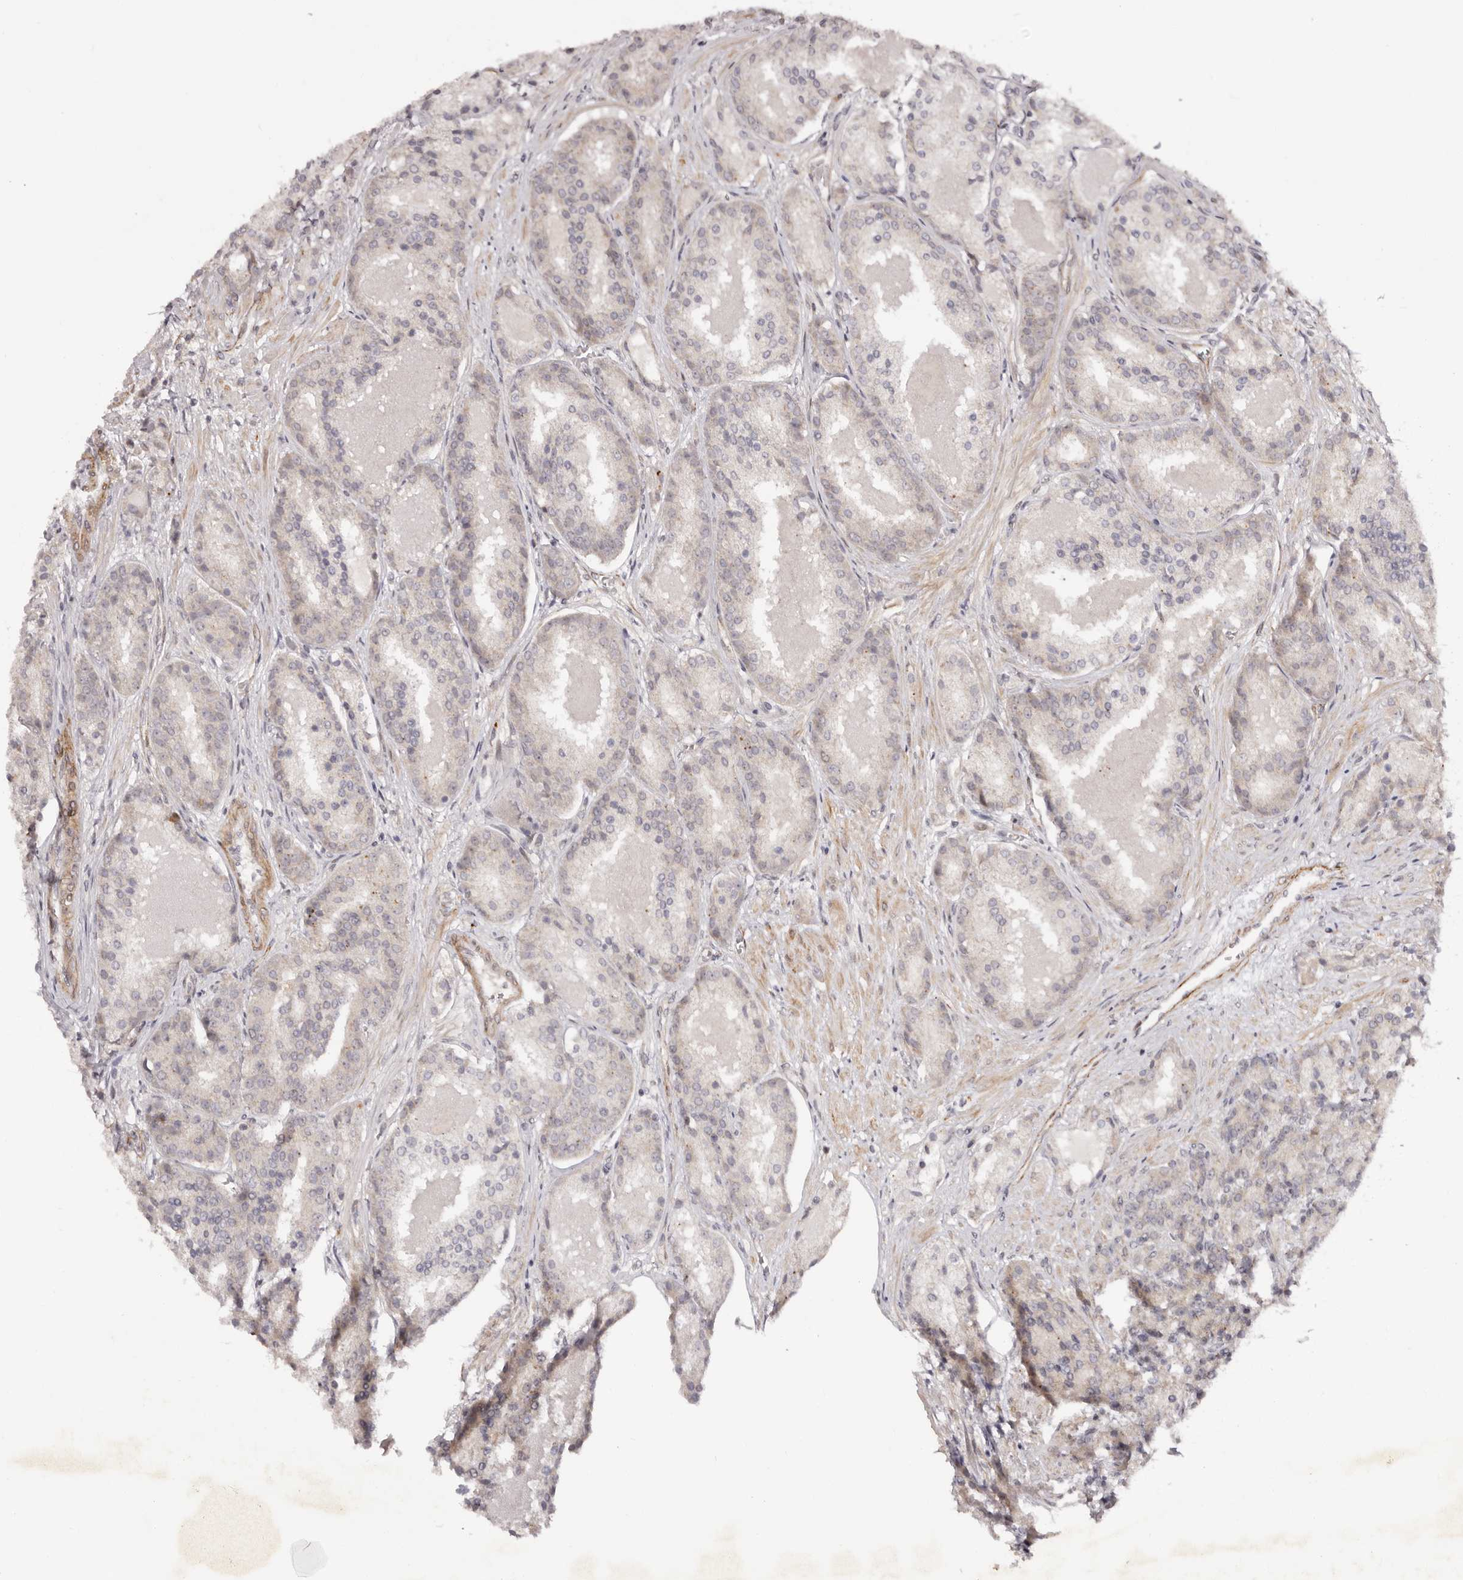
{"staining": {"intensity": "weak", "quantity": "<25%", "location": "cytoplasmic/membranous"}, "tissue": "prostate cancer", "cell_type": "Tumor cells", "image_type": "cancer", "snomed": [{"axis": "morphology", "description": "Adenocarcinoma, High grade"}, {"axis": "topography", "description": "Prostate"}], "caption": "Histopathology image shows no protein staining in tumor cells of prostate cancer (high-grade adenocarcinoma) tissue. Brightfield microscopy of immunohistochemistry stained with DAB (3,3'-diaminobenzidine) (brown) and hematoxylin (blue), captured at high magnification.", "gene": "MICAL2", "patient": {"sex": "male", "age": 60}}